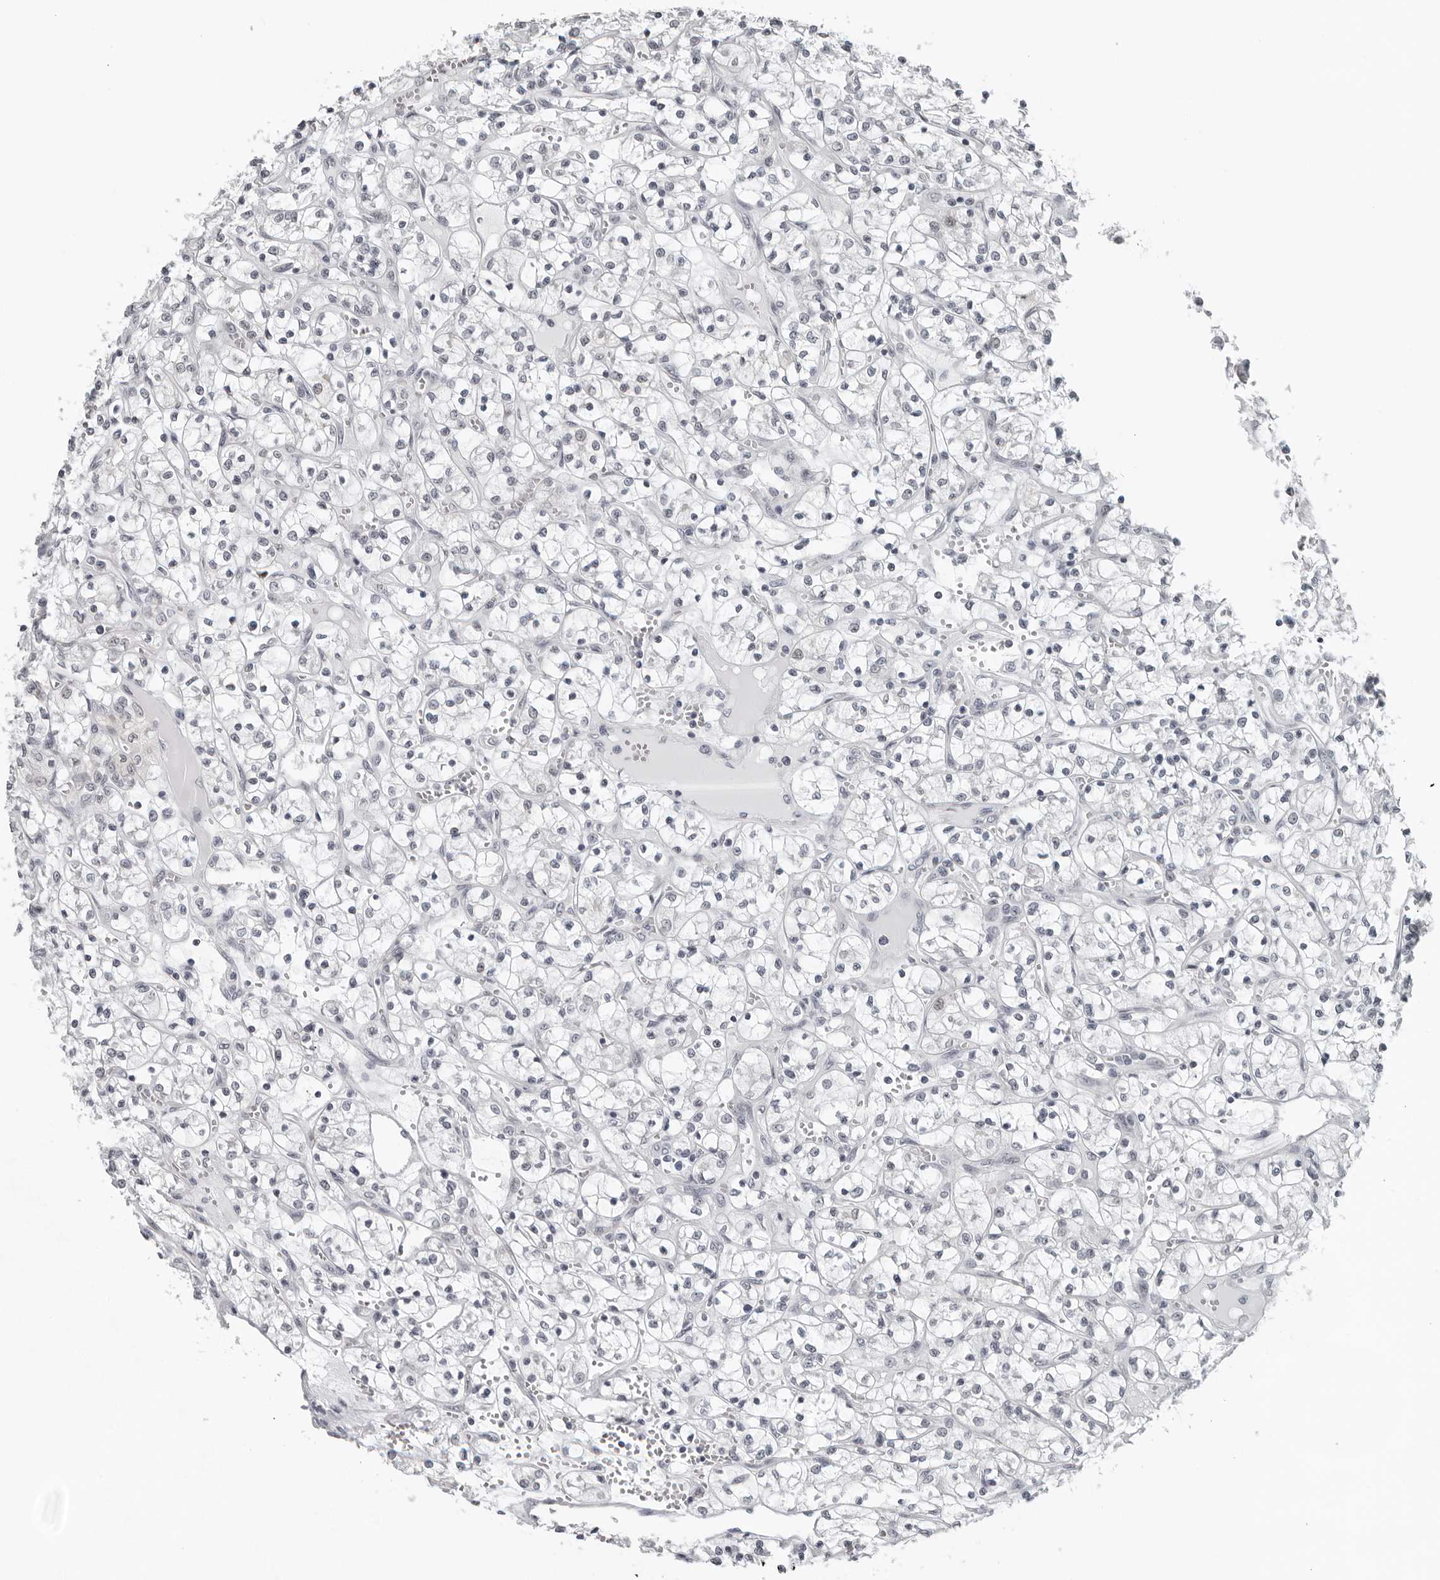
{"staining": {"intensity": "negative", "quantity": "none", "location": "none"}, "tissue": "renal cancer", "cell_type": "Tumor cells", "image_type": "cancer", "snomed": [{"axis": "morphology", "description": "Adenocarcinoma, NOS"}, {"axis": "topography", "description": "Kidney"}], "caption": "The immunohistochemistry micrograph has no significant staining in tumor cells of adenocarcinoma (renal) tissue. (DAB (3,3'-diaminobenzidine) immunohistochemistry (IHC) visualized using brightfield microscopy, high magnification).", "gene": "PPP1R42", "patient": {"sex": "female", "age": 69}}